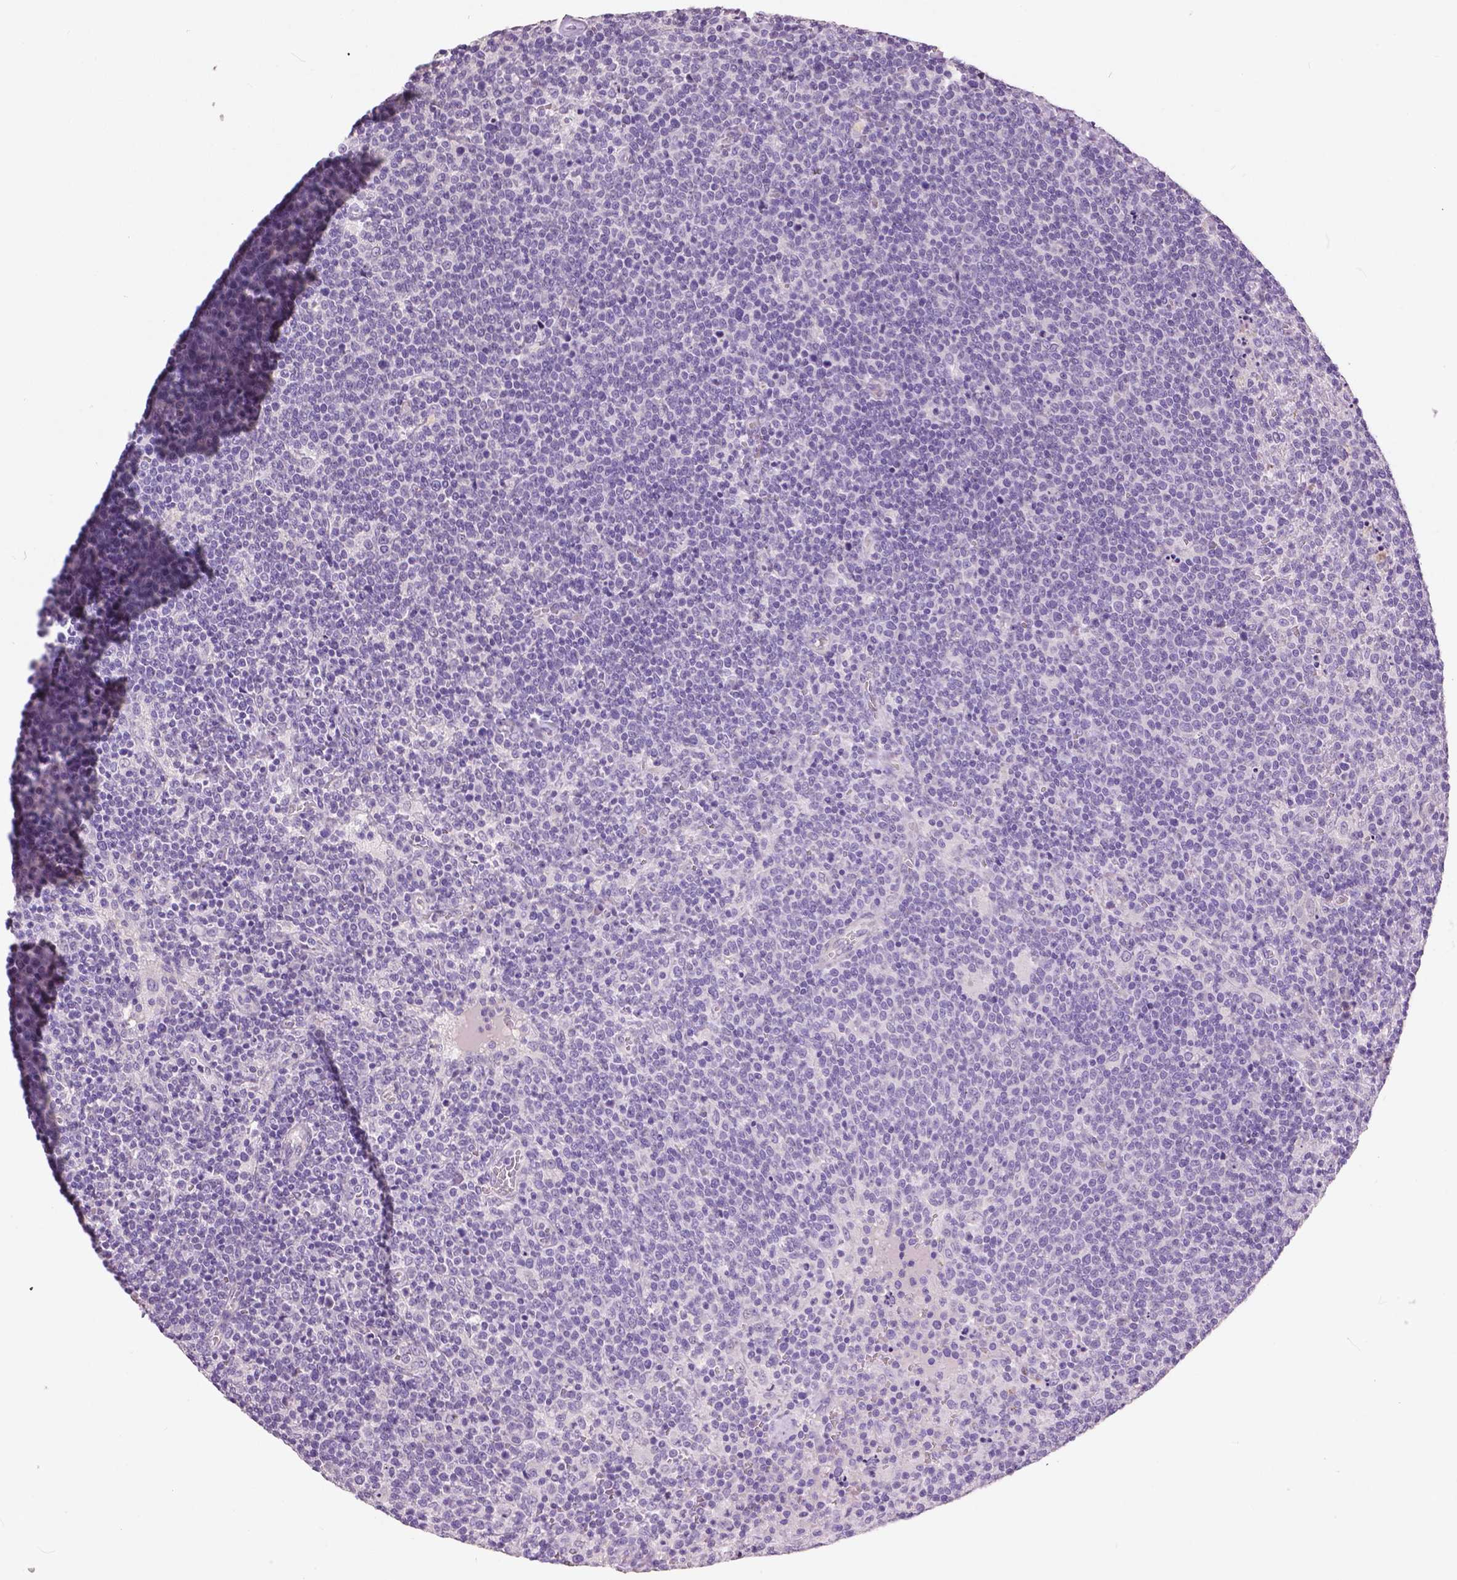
{"staining": {"intensity": "negative", "quantity": "none", "location": "none"}, "tissue": "lymphoma", "cell_type": "Tumor cells", "image_type": "cancer", "snomed": [{"axis": "morphology", "description": "Malignant lymphoma, non-Hodgkin's type, High grade"}, {"axis": "topography", "description": "Lymph node"}], "caption": "The immunohistochemistry (IHC) image has no significant expression in tumor cells of lymphoma tissue.", "gene": "GRIN2A", "patient": {"sex": "male", "age": 61}}